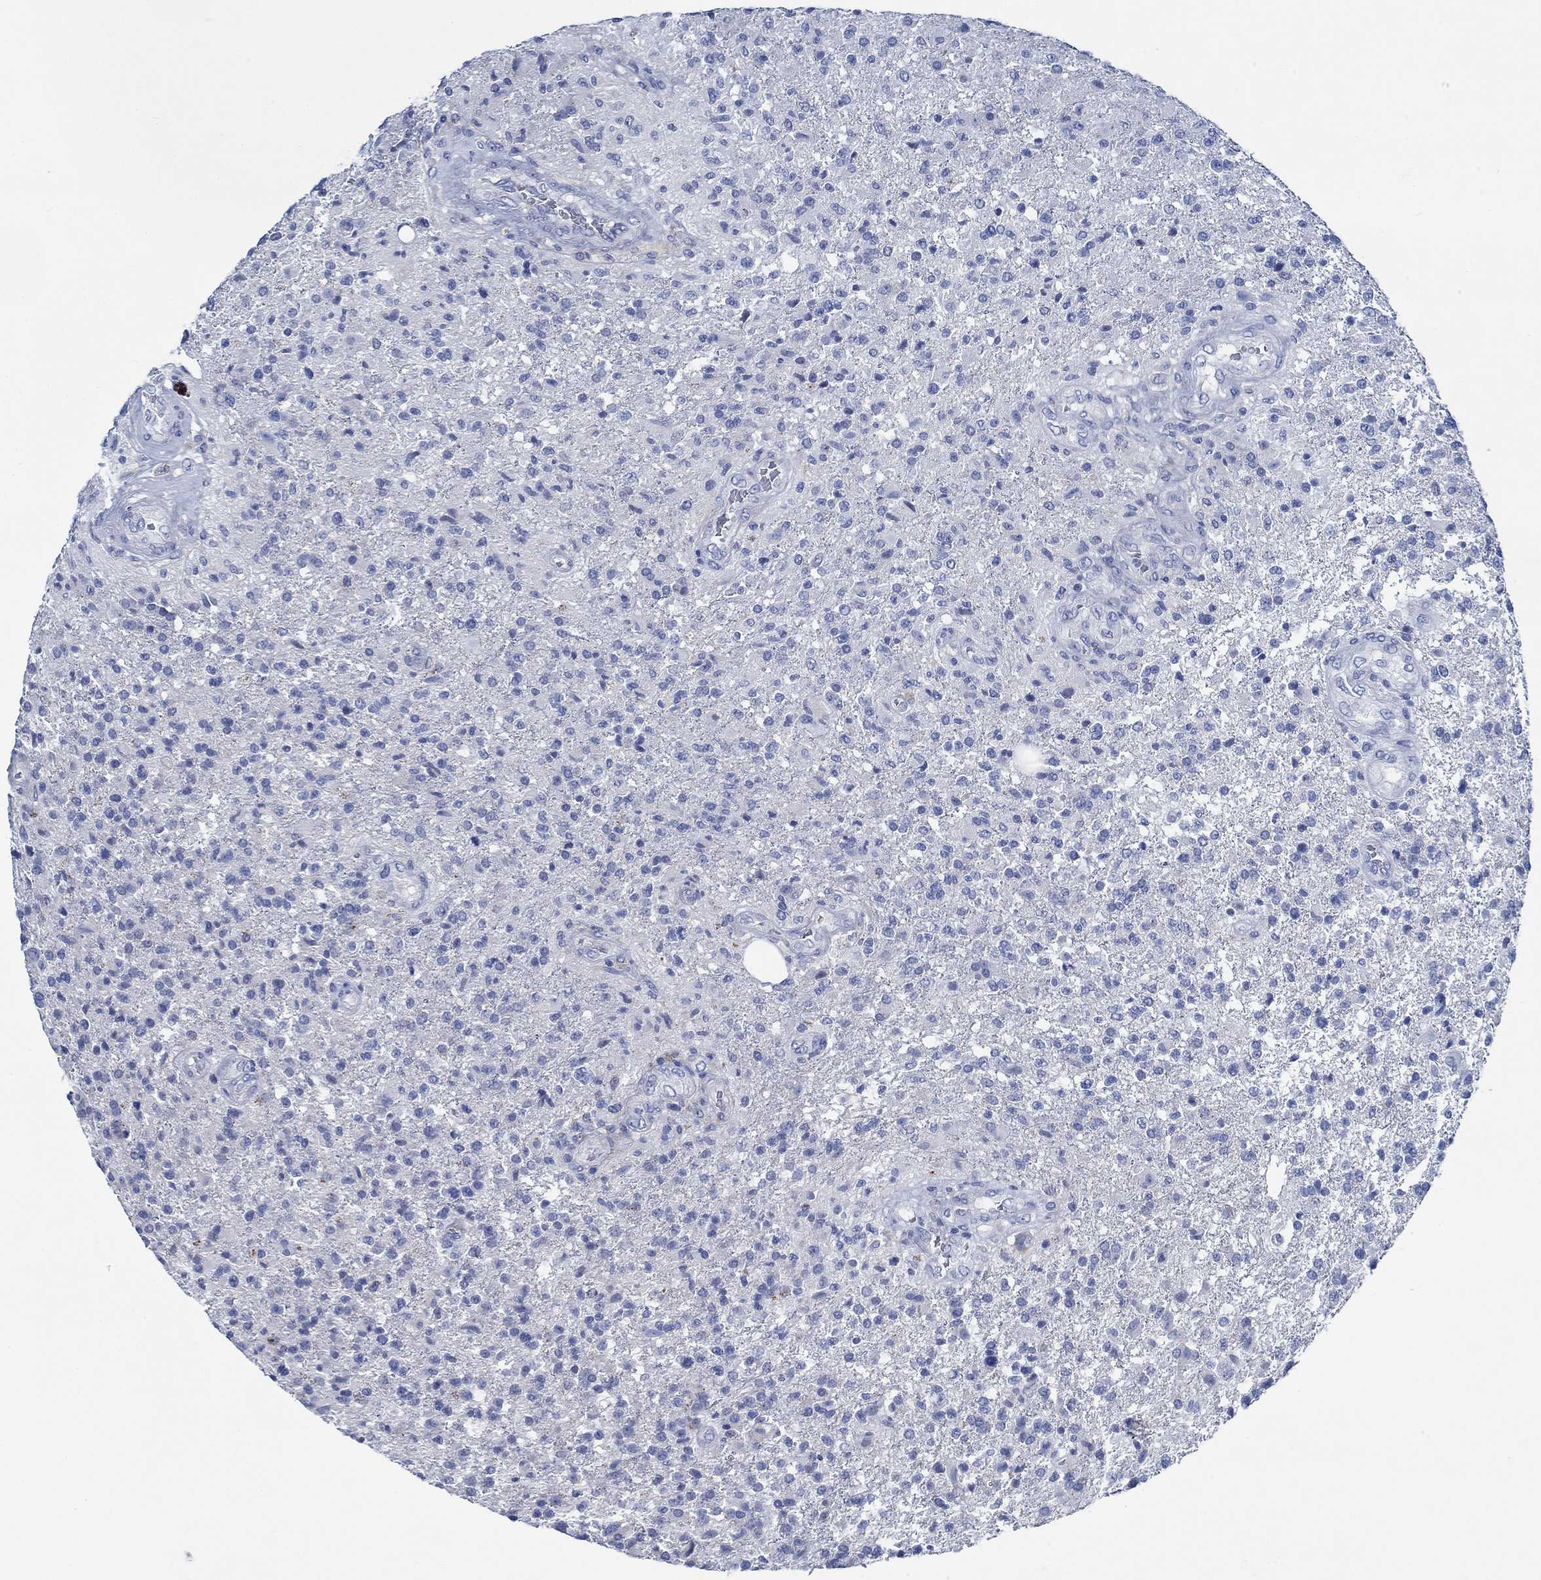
{"staining": {"intensity": "negative", "quantity": "none", "location": "none"}, "tissue": "glioma", "cell_type": "Tumor cells", "image_type": "cancer", "snomed": [{"axis": "morphology", "description": "Glioma, malignant, High grade"}, {"axis": "topography", "description": "Brain"}], "caption": "A micrograph of malignant high-grade glioma stained for a protein displays no brown staining in tumor cells.", "gene": "SVEP1", "patient": {"sex": "male", "age": 56}}